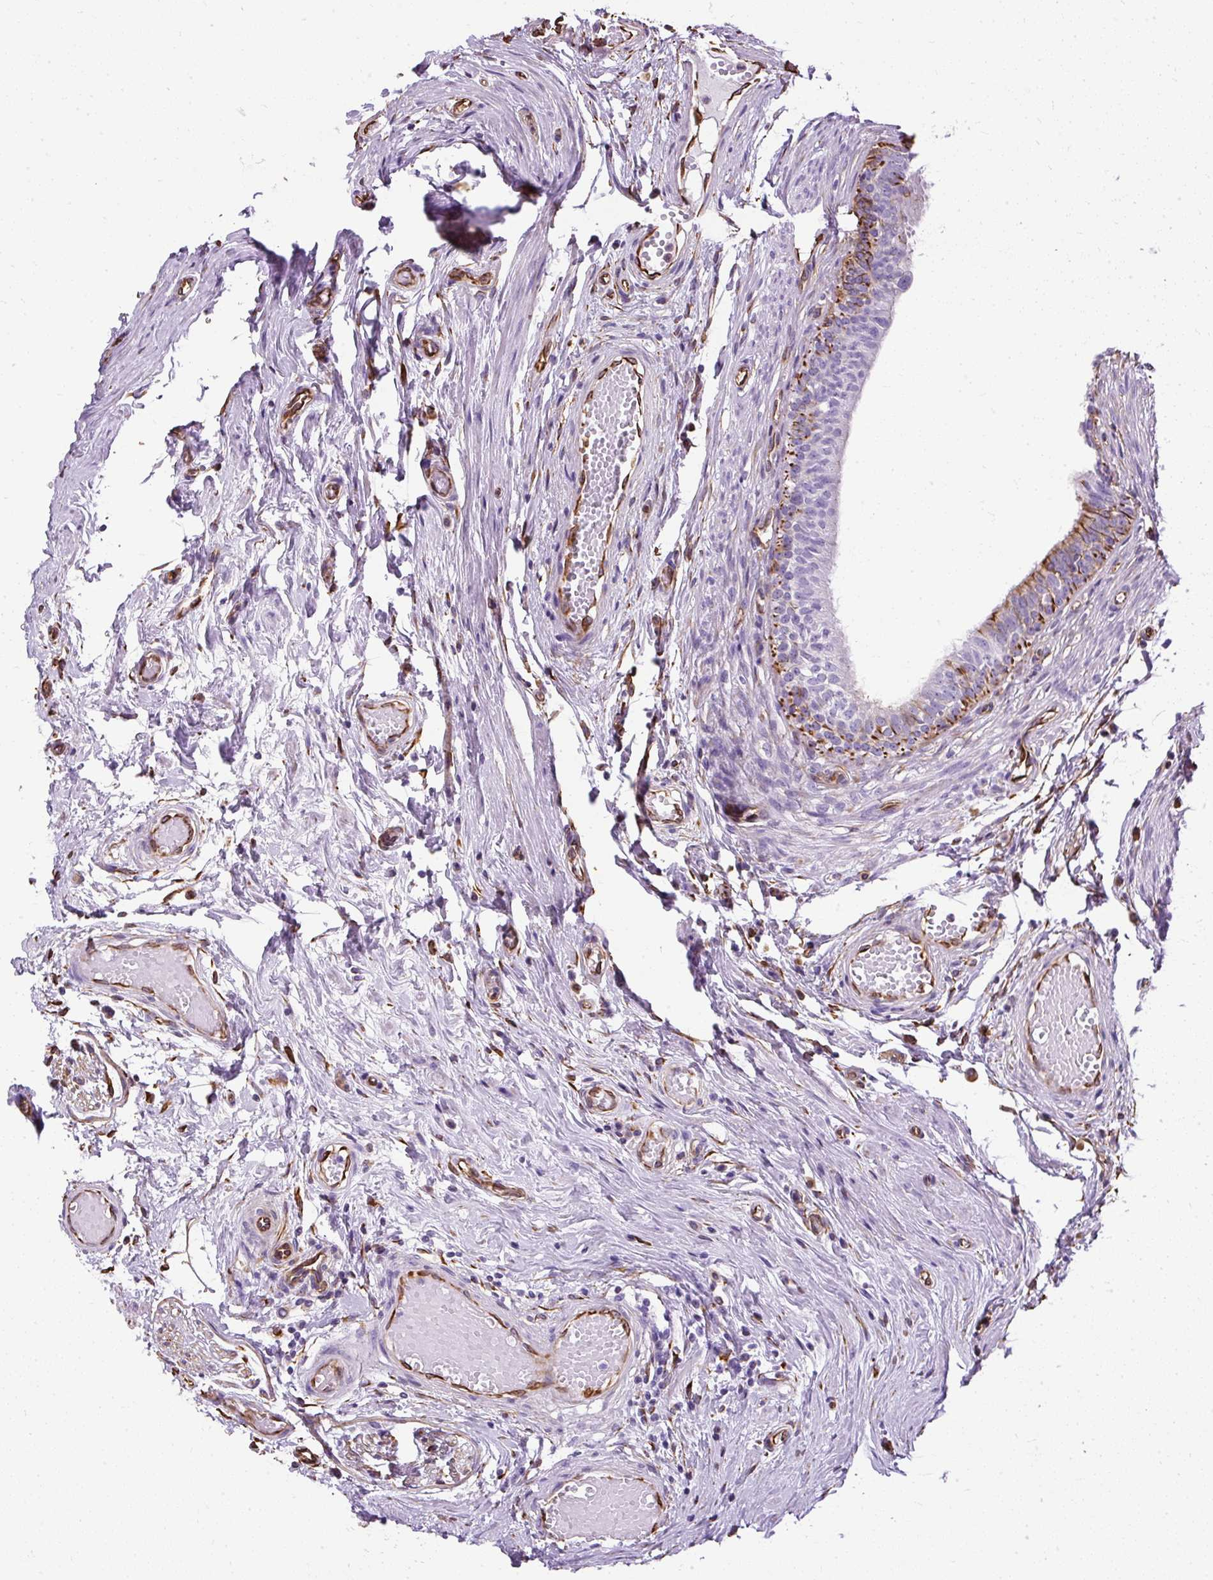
{"staining": {"intensity": "strong", "quantity": "<25%", "location": "cytoplasmic/membranous"}, "tissue": "epididymis", "cell_type": "Glandular cells", "image_type": "normal", "snomed": [{"axis": "morphology", "description": "Normal tissue, NOS"}, {"axis": "topography", "description": "Epididymis, spermatic cord, NOS"}], "caption": "DAB immunohistochemical staining of benign epididymis reveals strong cytoplasmic/membranous protein positivity in approximately <25% of glandular cells.", "gene": "PLS1", "patient": {"sex": "male", "age": 22}}